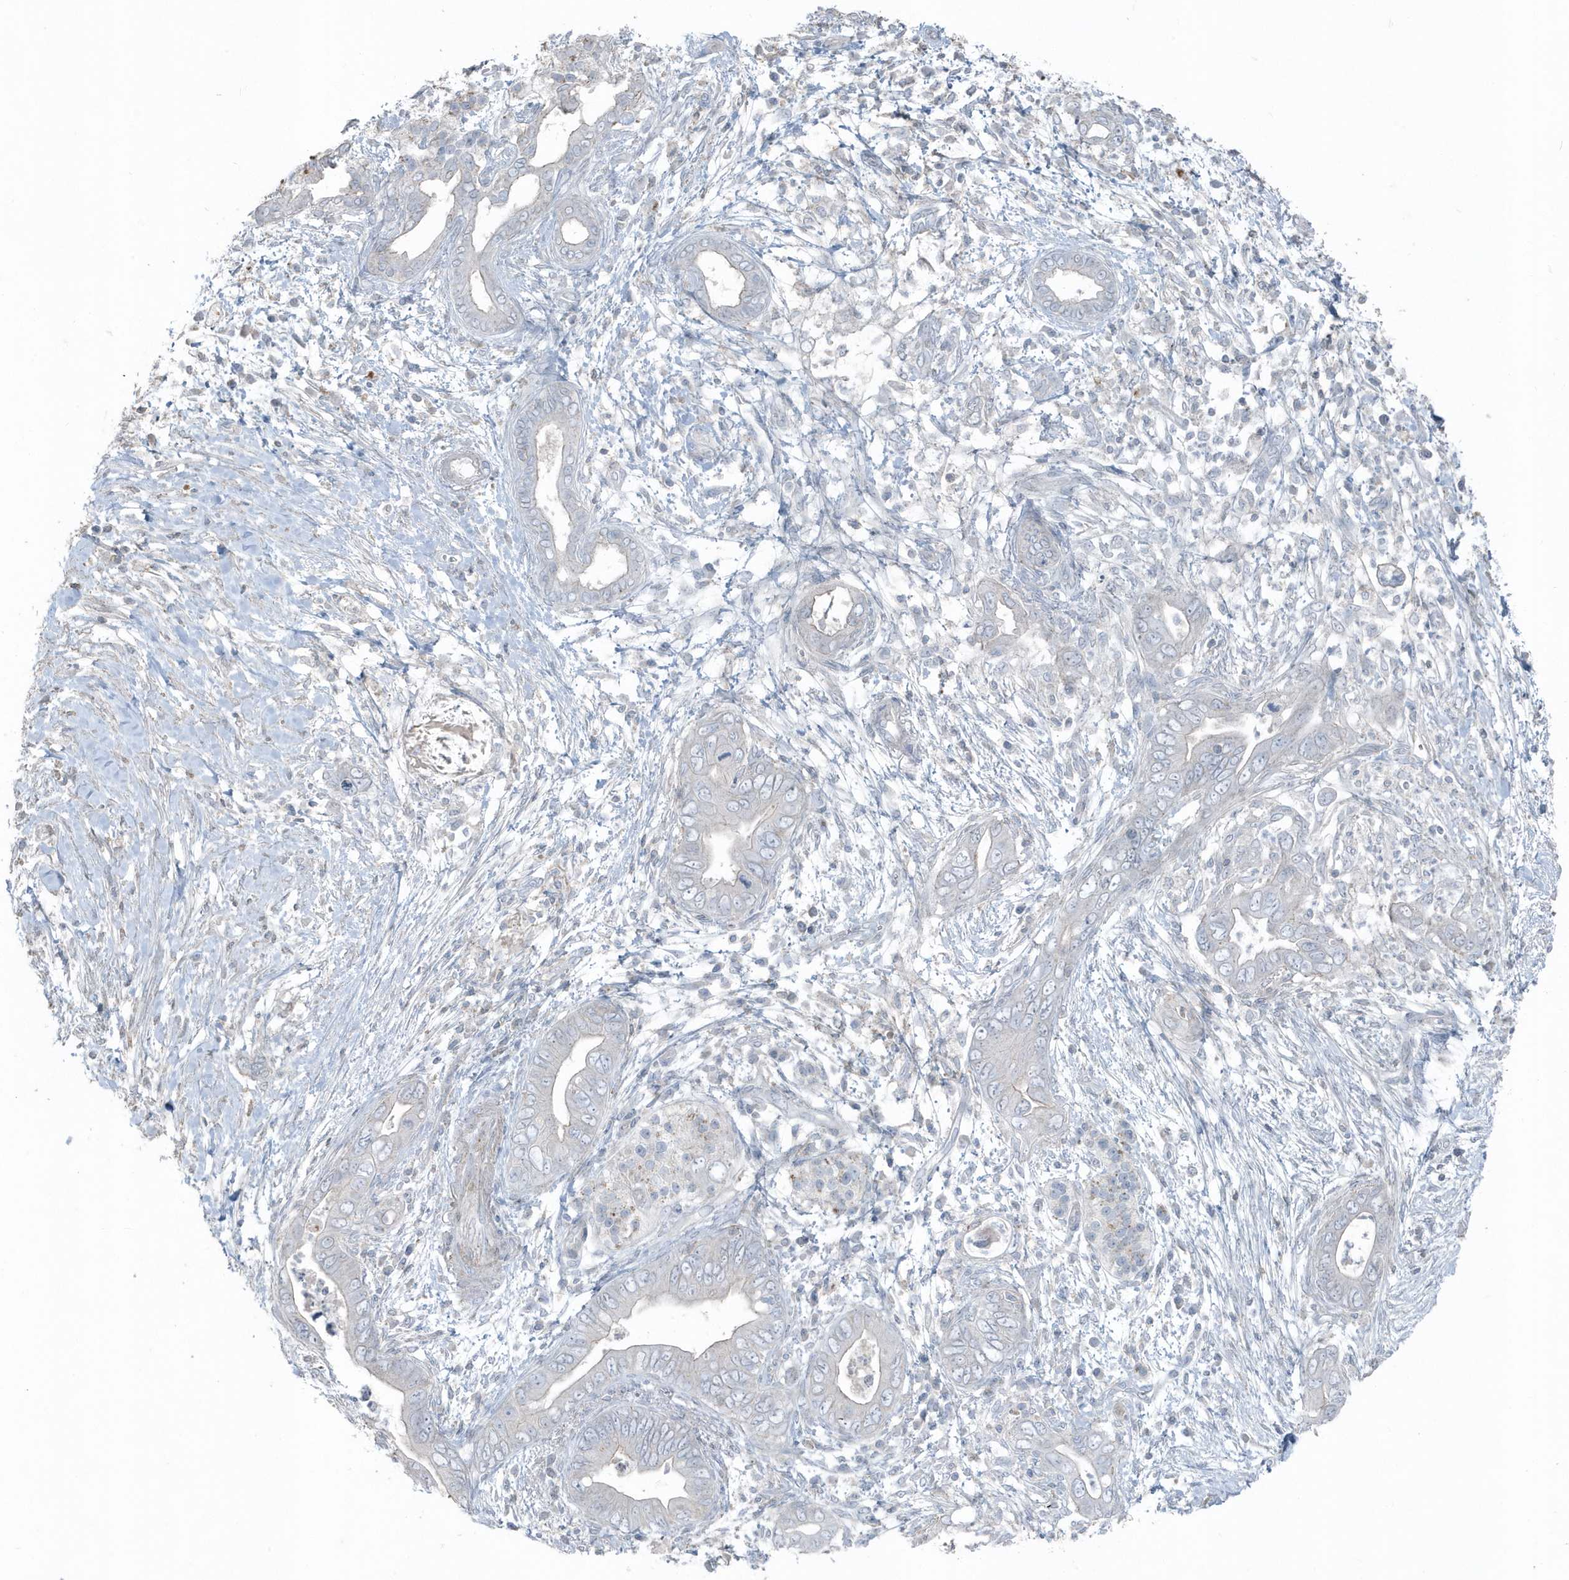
{"staining": {"intensity": "negative", "quantity": "none", "location": "none"}, "tissue": "pancreatic cancer", "cell_type": "Tumor cells", "image_type": "cancer", "snomed": [{"axis": "morphology", "description": "Adenocarcinoma, NOS"}, {"axis": "topography", "description": "Pancreas"}], "caption": "This is an IHC image of adenocarcinoma (pancreatic). There is no staining in tumor cells.", "gene": "ACTC1", "patient": {"sex": "male", "age": 75}}